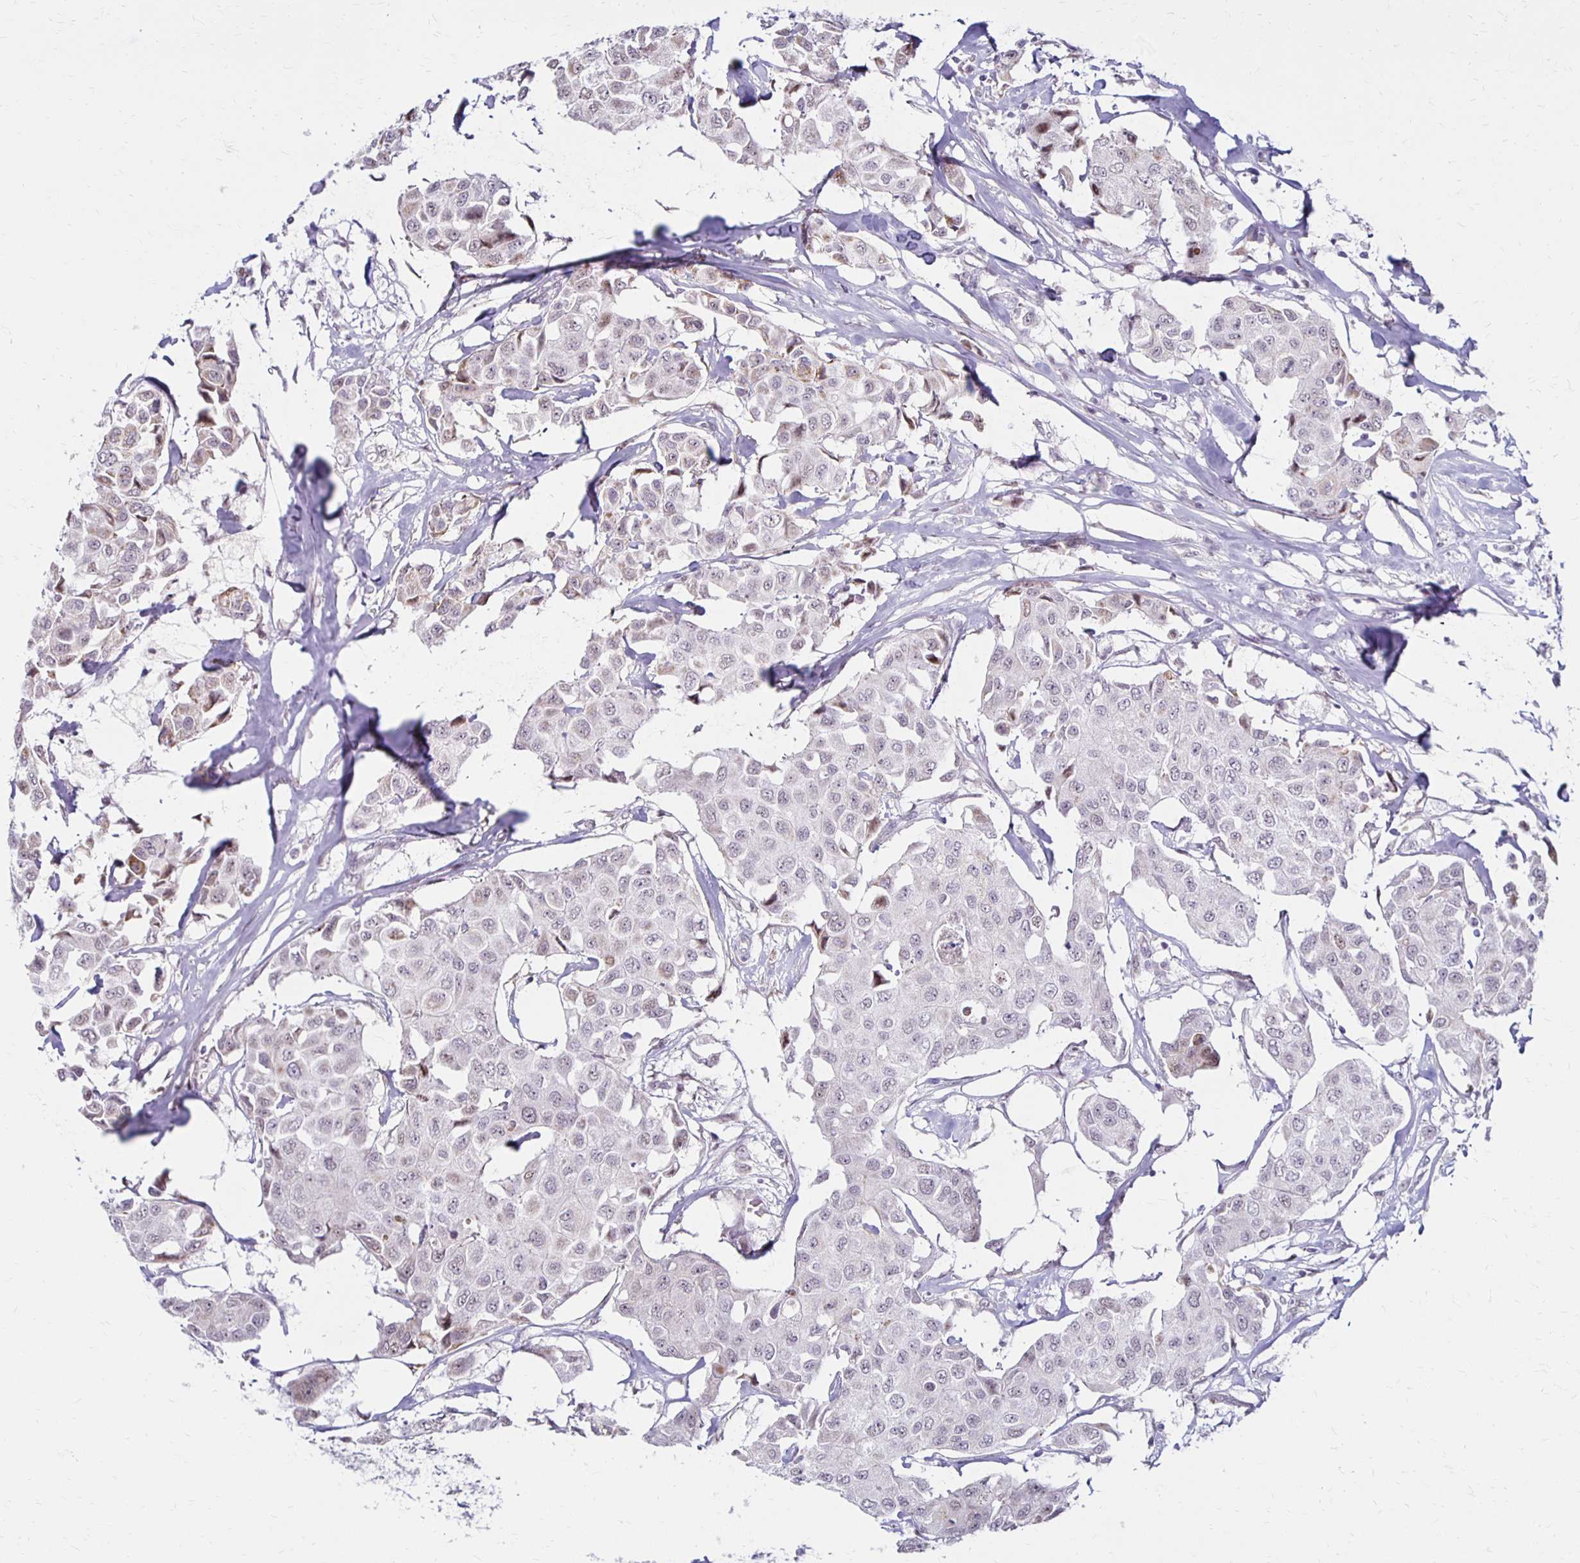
{"staining": {"intensity": "negative", "quantity": "none", "location": "none"}, "tissue": "breast cancer", "cell_type": "Tumor cells", "image_type": "cancer", "snomed": [{"axis": "morphology", "description": "Duct carcinoma"}, {"axis": "topography", "description": "Breast"}, {"axis": "topography", "description": "Lymph node"}], "caption": "Immunohistochemistry of human breast cancer (infiltrating ductal carcinoma) exhibits no positivity in tumor cells.", "gene": "DAGLA", "patient": {"sex": "female", "age": 80}}